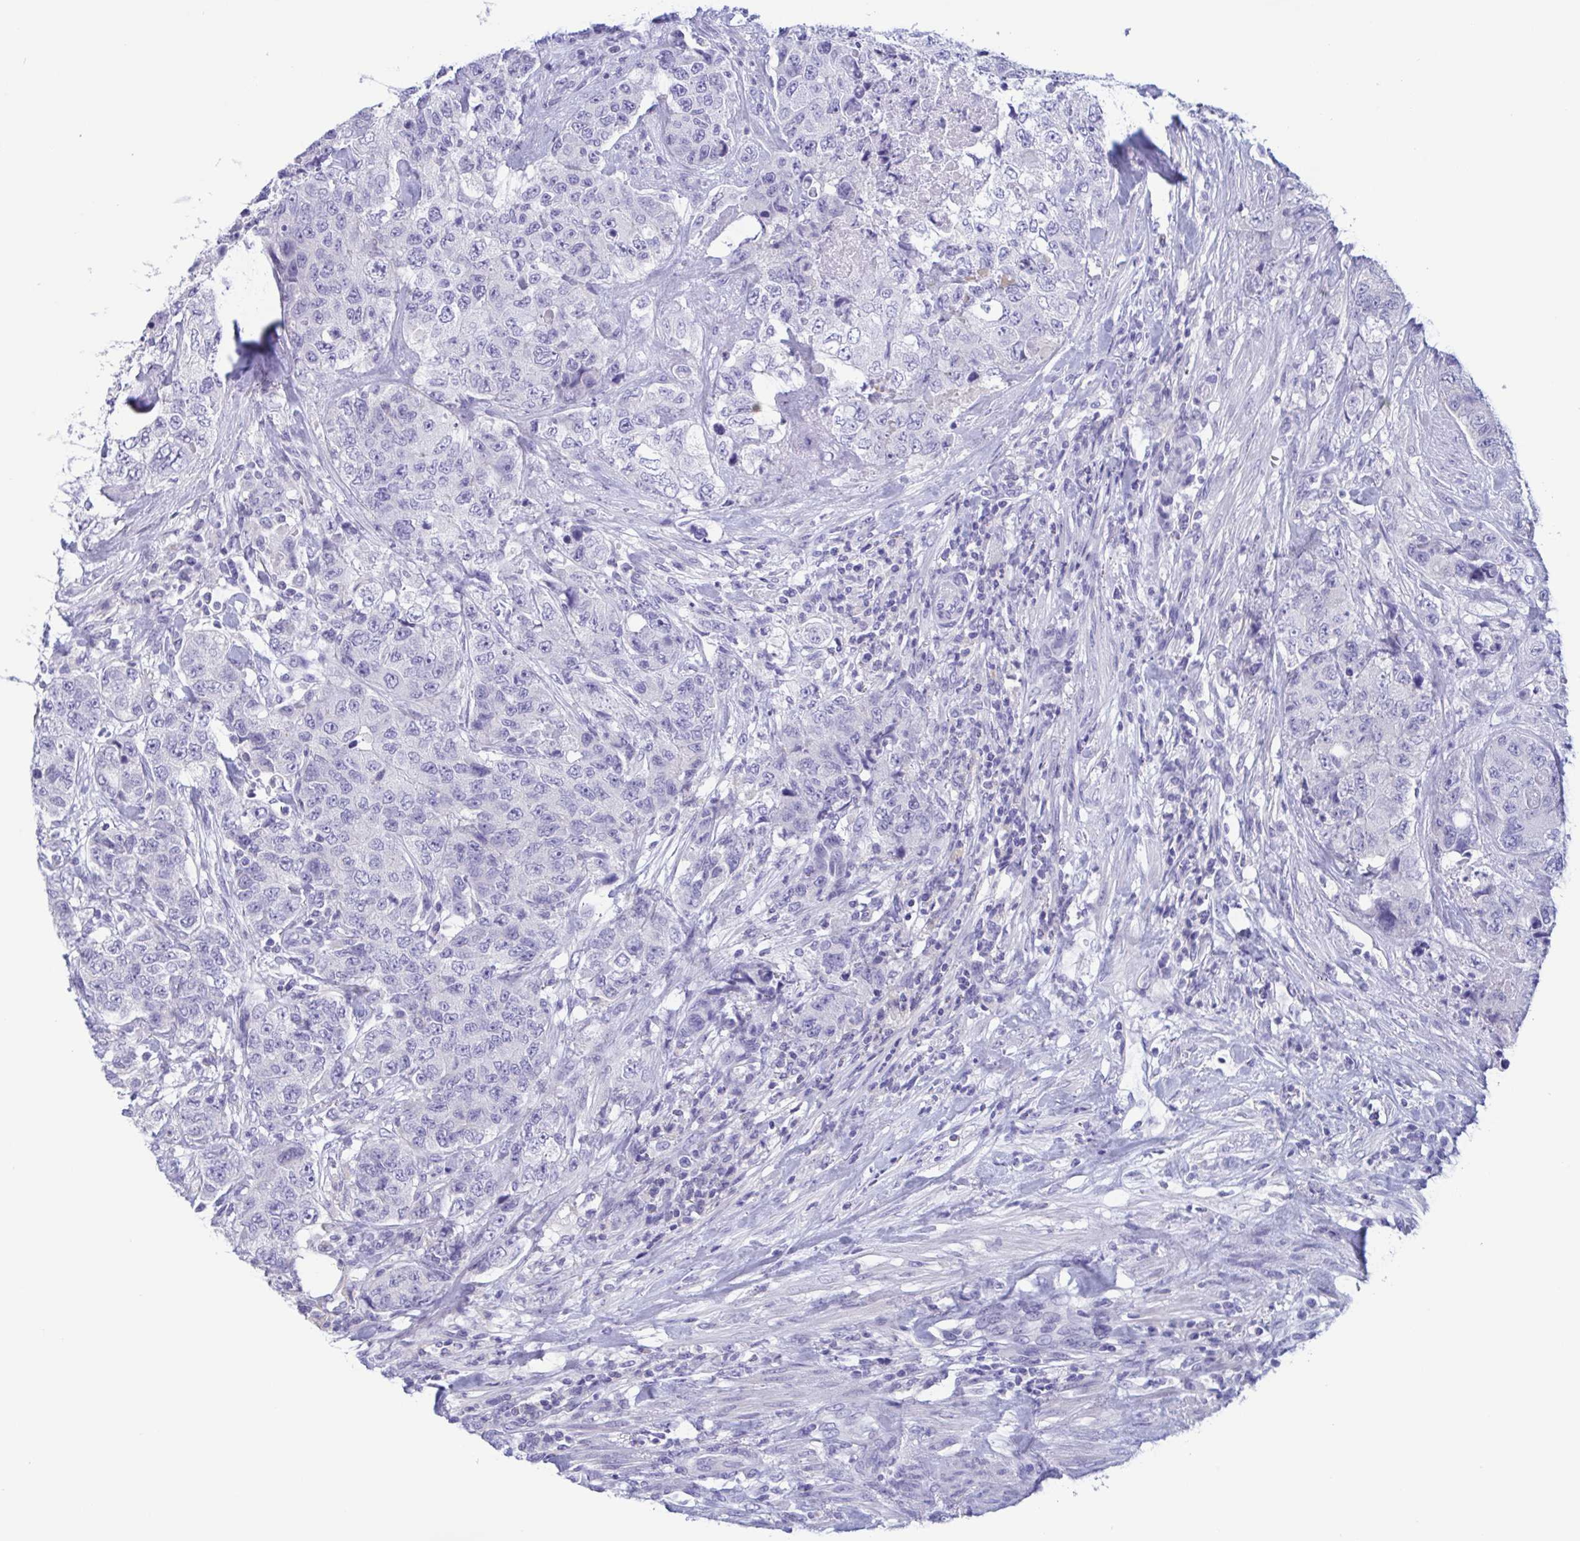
{"staining": {"intensity": "negative", "quantity": "none", "location": "none"}, "tissue": "urothelial cancer", "cell_type": "Tumor cells", "image_type": "cancer", "snomed": [{"axis": "morphology", "description": "Urothelial carcinoma, High grade"}, {"axis": "topography", "description": "Urinary bladder"}], "caption": "Tumor cells show no significant protein expression in urothelial cancer.", "gene": "TREH", "patient": {"sex": "female", "age": 78}}